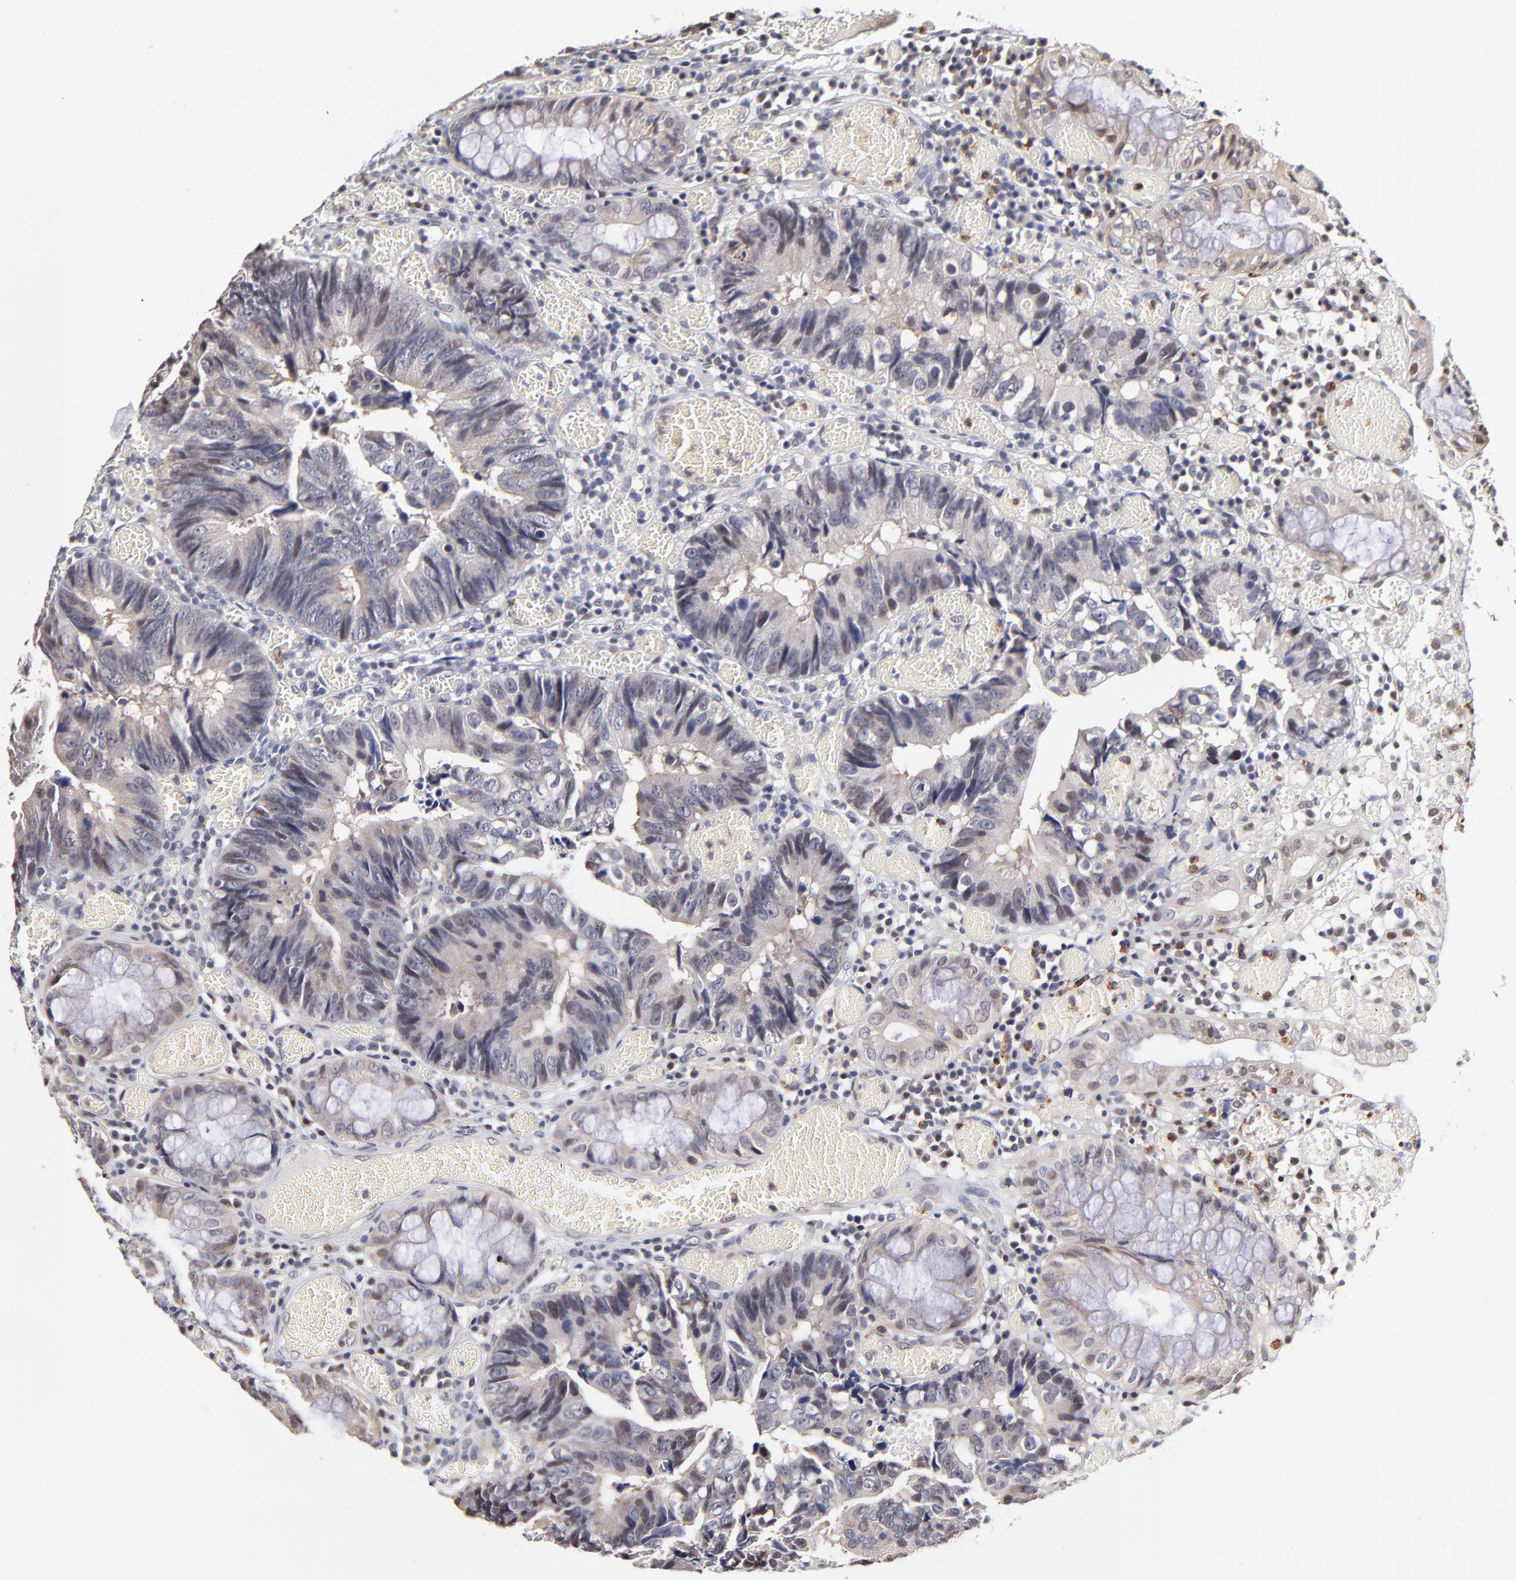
{"staining": {"intensity": "weak", "quantity": ">75%", "location": "cytoplasmic/membranous"}, "tissue": "colorectal cancer", "cell_type": "Tumor cells", "image_type": "cancer", "snomed": [{"axis": "morphology", "description": "Adenocarcinoma, NOS"}, {"axis": "topography", "description": "Rectum"}], "caption": "Immunohistochemistry (DAB) staining of colorectal cancer (adenocarcinoma) displays weak cytoplasmic/membranous protein positivity in approximately >75% of tumor cells. Immunohistochemistry stains the protein in brown and the nuclei are stained blue.", "gene": "ZNF10", "patient": {"sex": "female", "age": 98}}